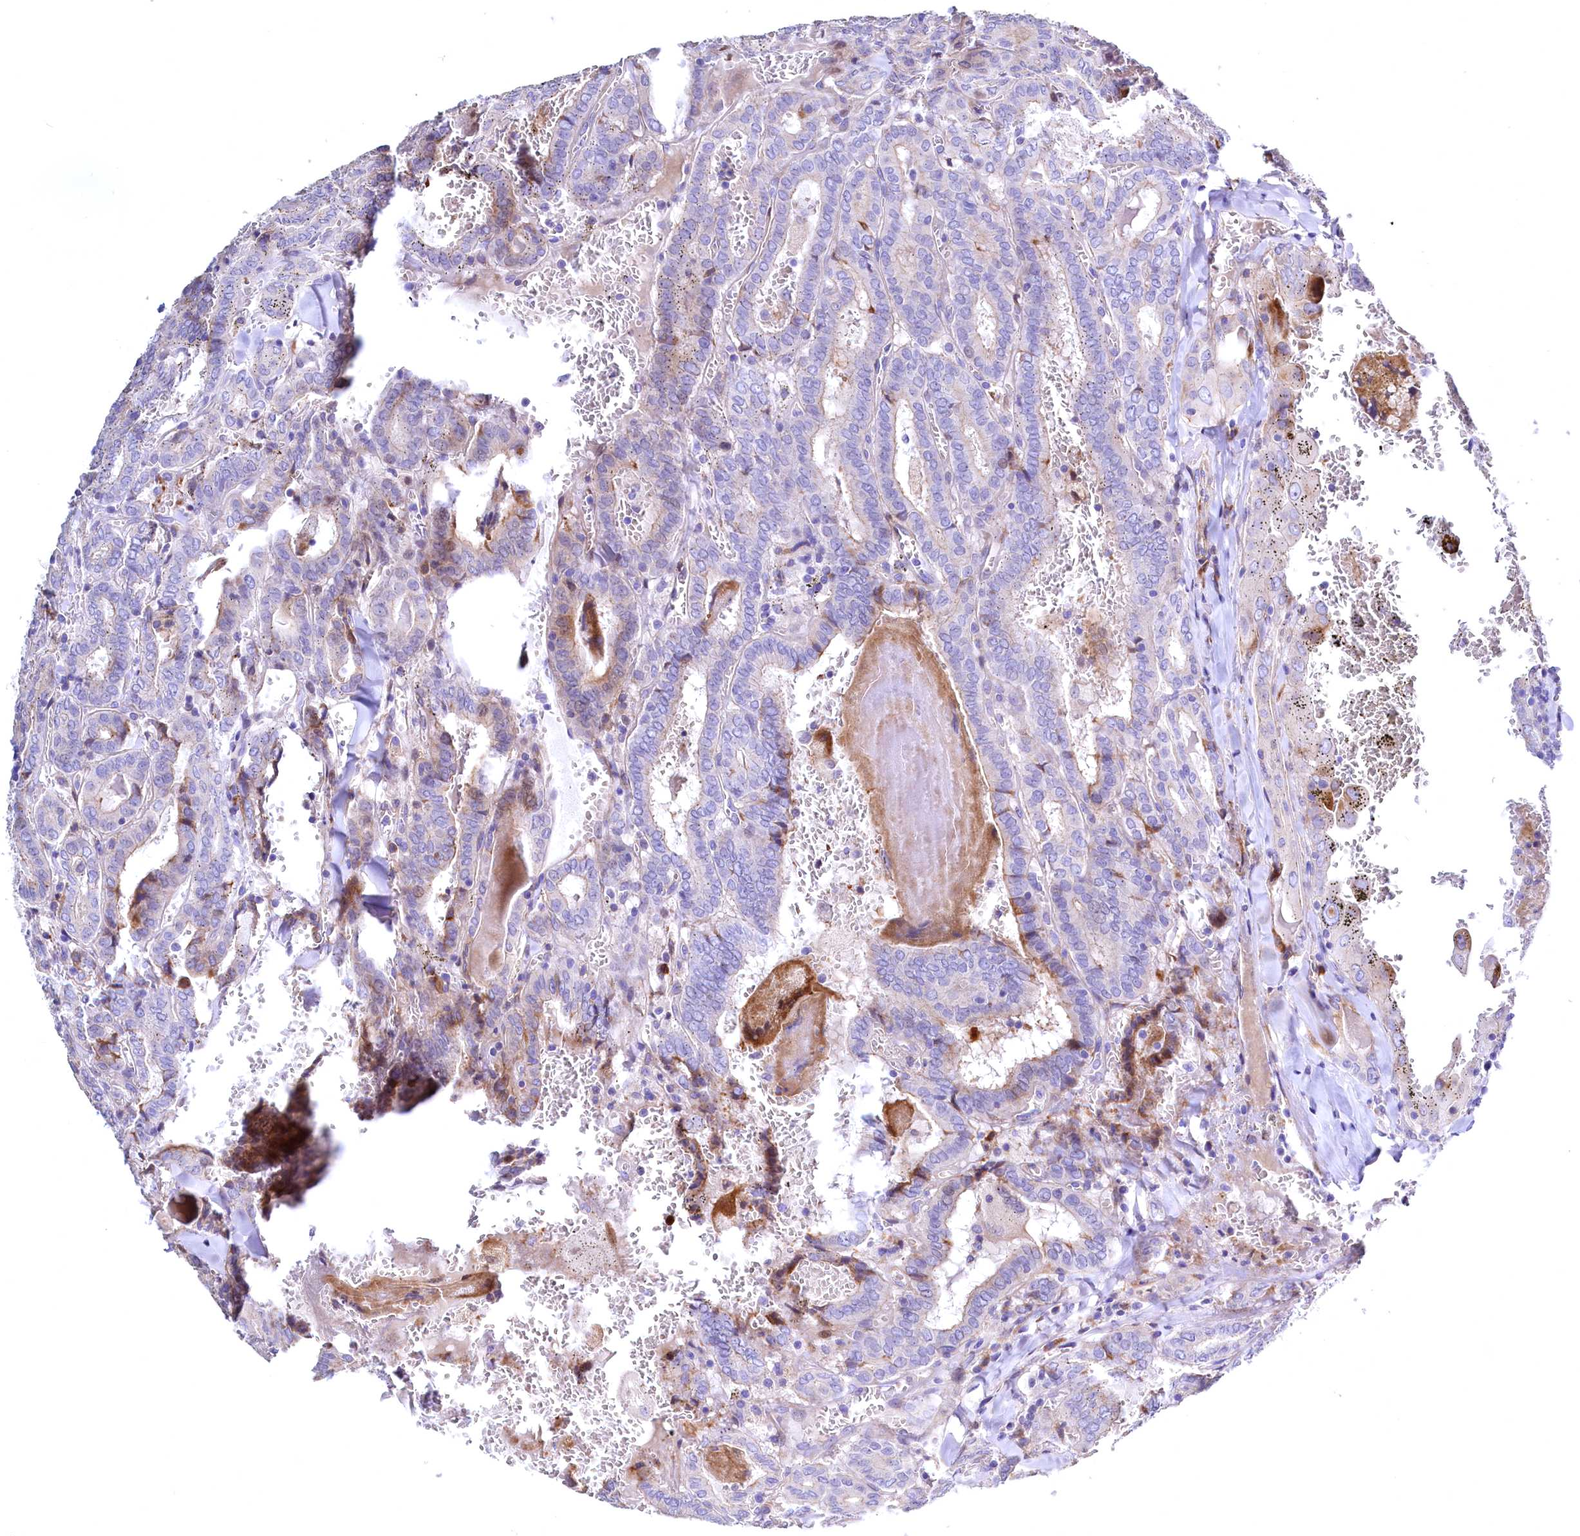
{"staining": {"intensity": "weak", "quantity": "<25%", "location": "cytoplasmic/membranous"}, "tissue": "thyroid cancer", "cell_type": "Tumor cells", "image_type": "cancer", "snomed": [{"axis": "morphology", "description": "Papillary adenocarcinoma, NOS"}, {"axis": "topography", "description": "Thyroid gland"}], "caption": "The photomicrograph shows no staining of tumor cells in papillary adenocarcinoma (thyroid). (DAB immunohistochemistry, high magnification).", "gene": "WNT8A", "patient": {"sex": "female", "age": 72}}